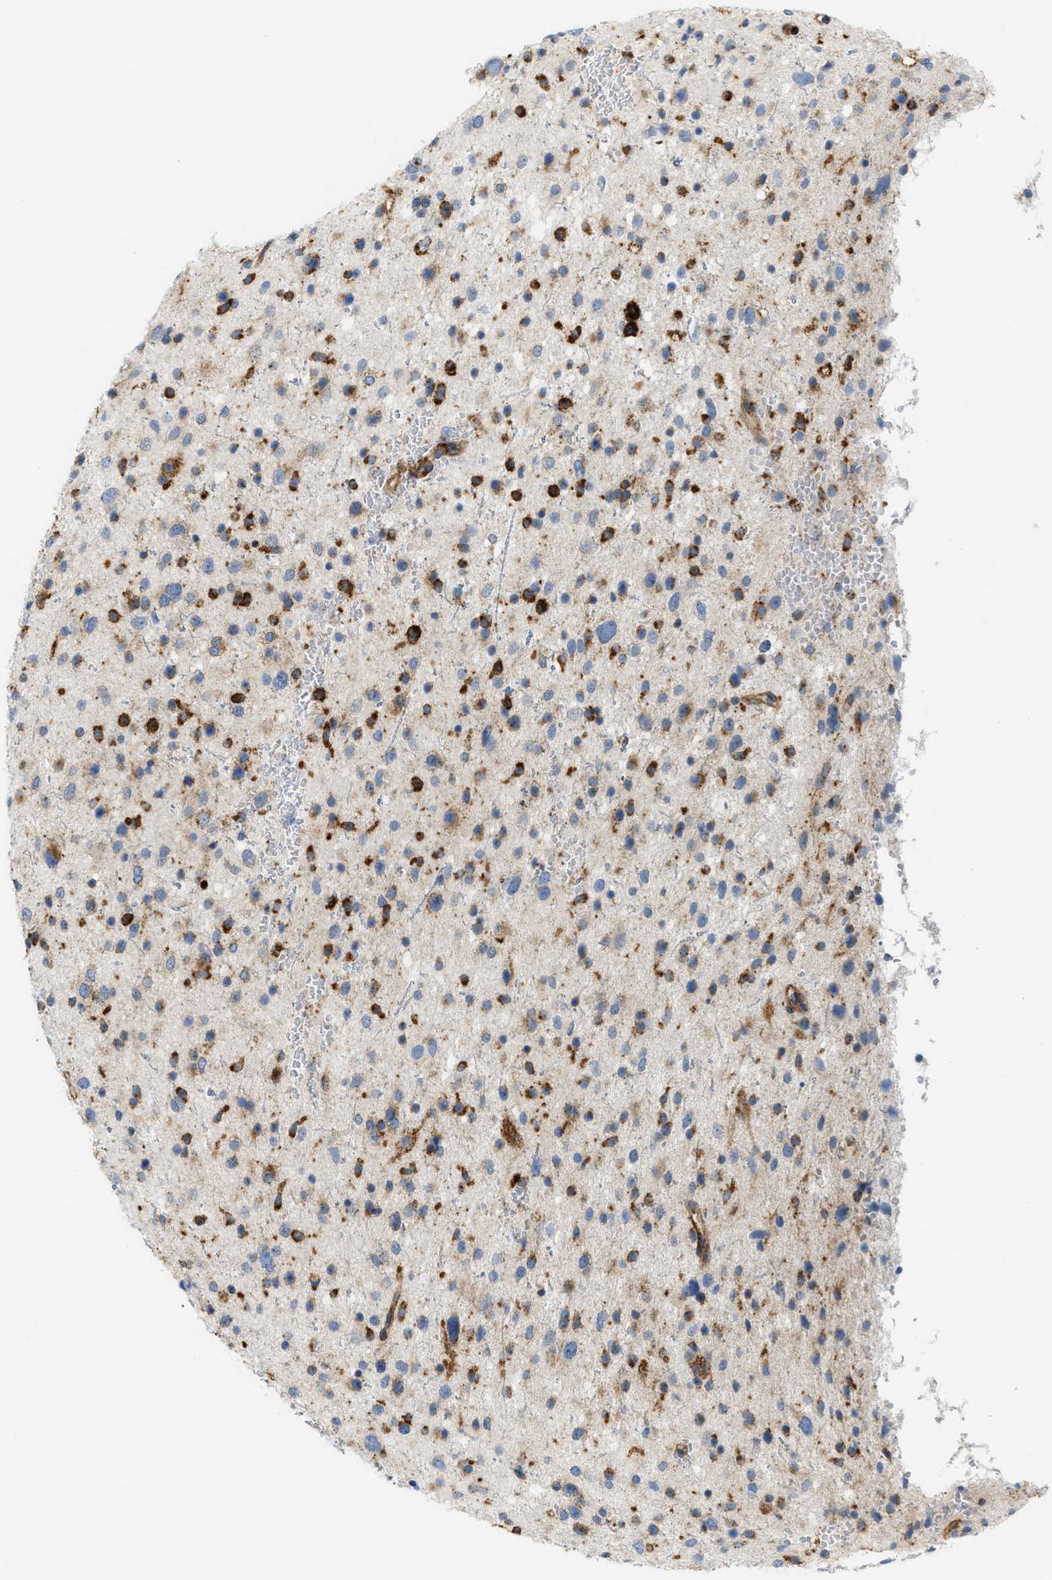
{"staining": {"intensity": "strong", "quantity": "25%-75%", "location": "cytoplasmic/membranous"}, "tissue": "glioma", "cell_type": "Tumor cells", "image_type": "cancer", "snomed": [{"axis": "morphology", "description": "Glioma, malignant, Low grade"}, {"axis": "topography", "description": "Brain"}], "caption": "Malignant glioma (low-grade) stained for a protein (brown) shows strong cytoplasmic/membranous positive expression in approximately 25%-75% of tumor cells.", "gene": "LMBRD1", "patient": {"sex": "female", "age": 37}}